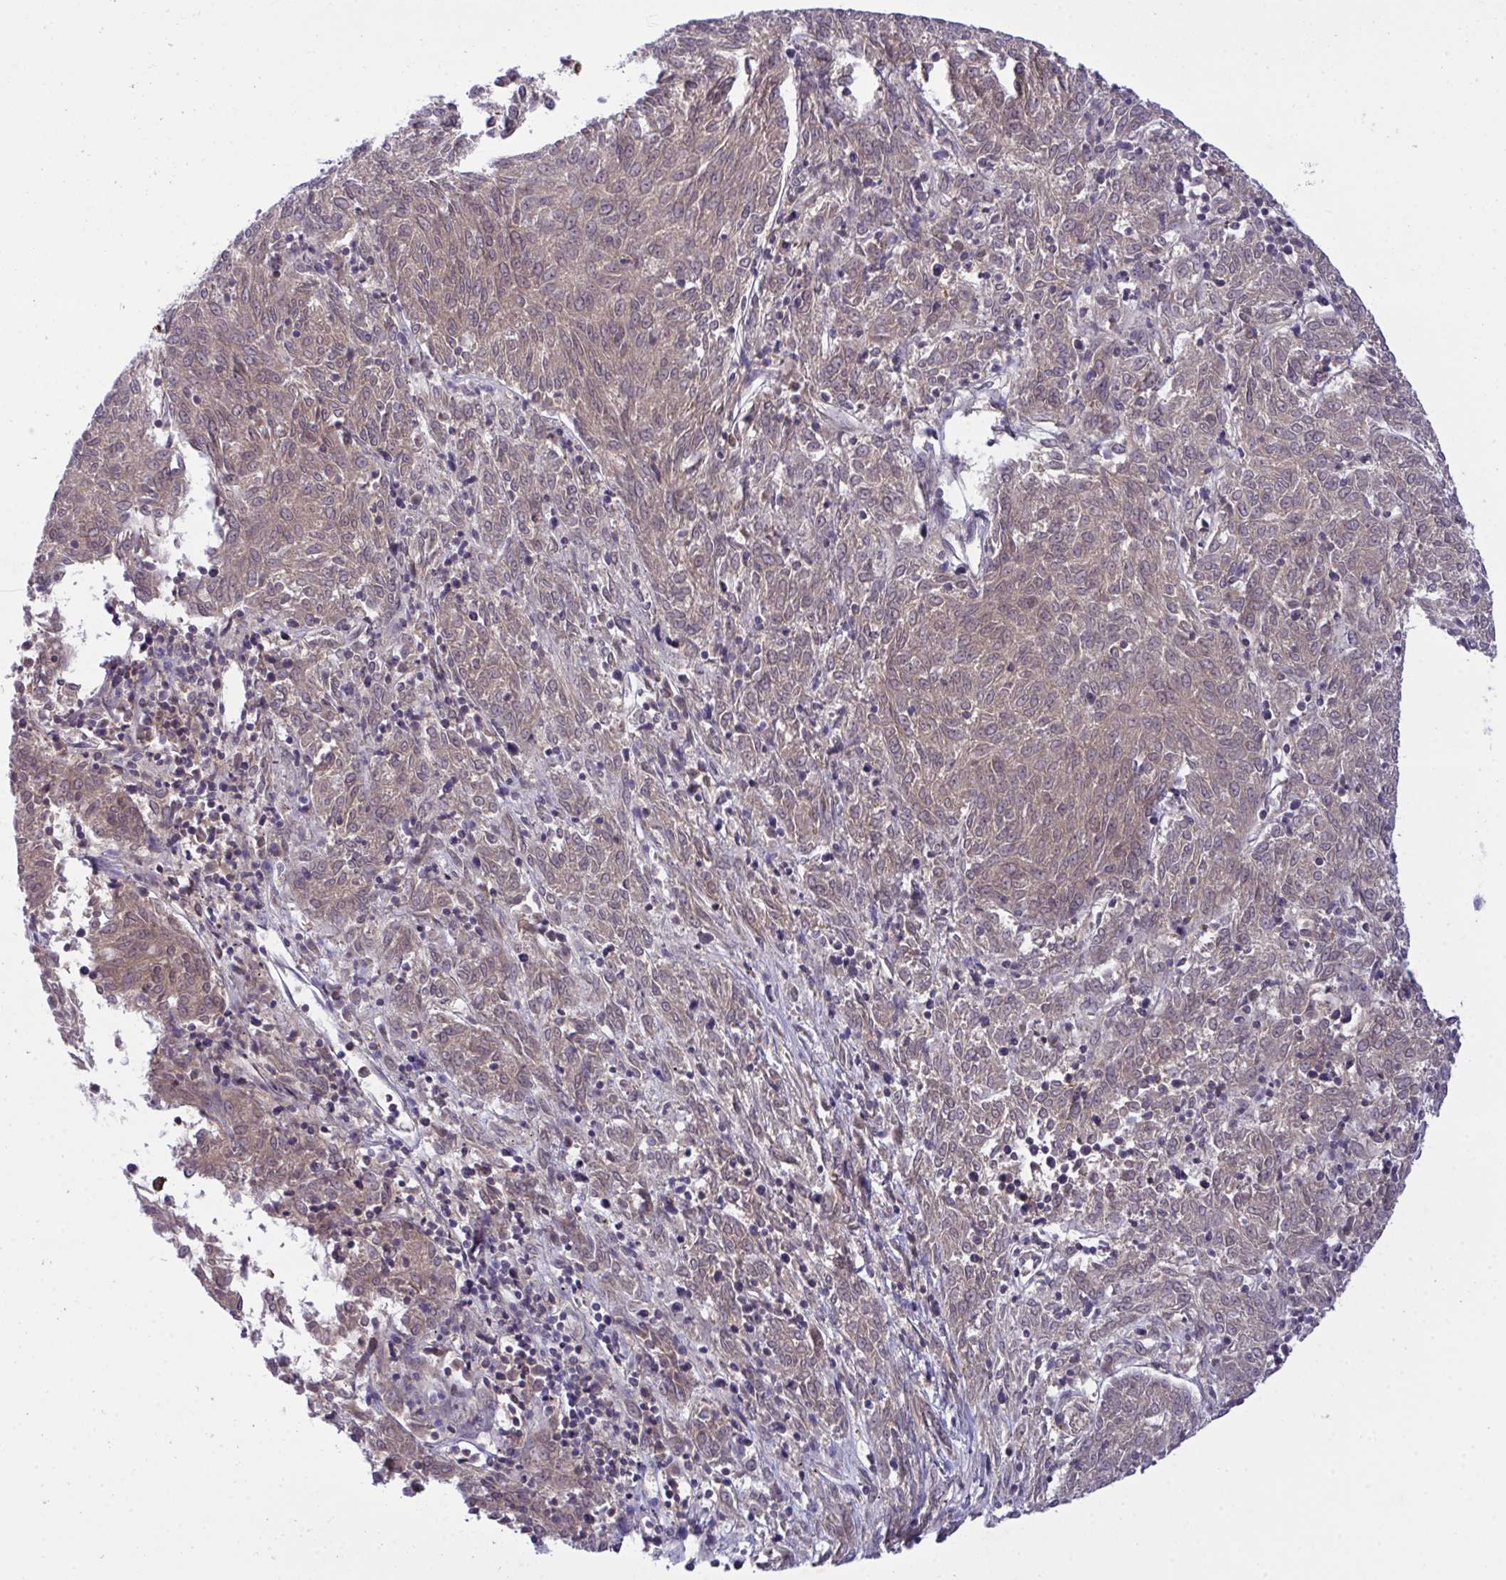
{"staining": {"intensity": "weak", "quantity": "25%-75%", "location": "cytoplasmic/membranous"}, "tissue": "melanoma", "cell_type": "Tumor cells", "image_type": "cancer", "snomed": [{"axis": "morphology", "description": "Malignant melanoma, NOS"}, {"axis": "topography", "description": "Skin"}], "caption": "A low amount of weak cytoplasmic/membranous staining is seen in about 25%-75% of tumor cells in melanoma tissue.", "gene": "F2", "patient": {"sex": "female", "age": 72}}